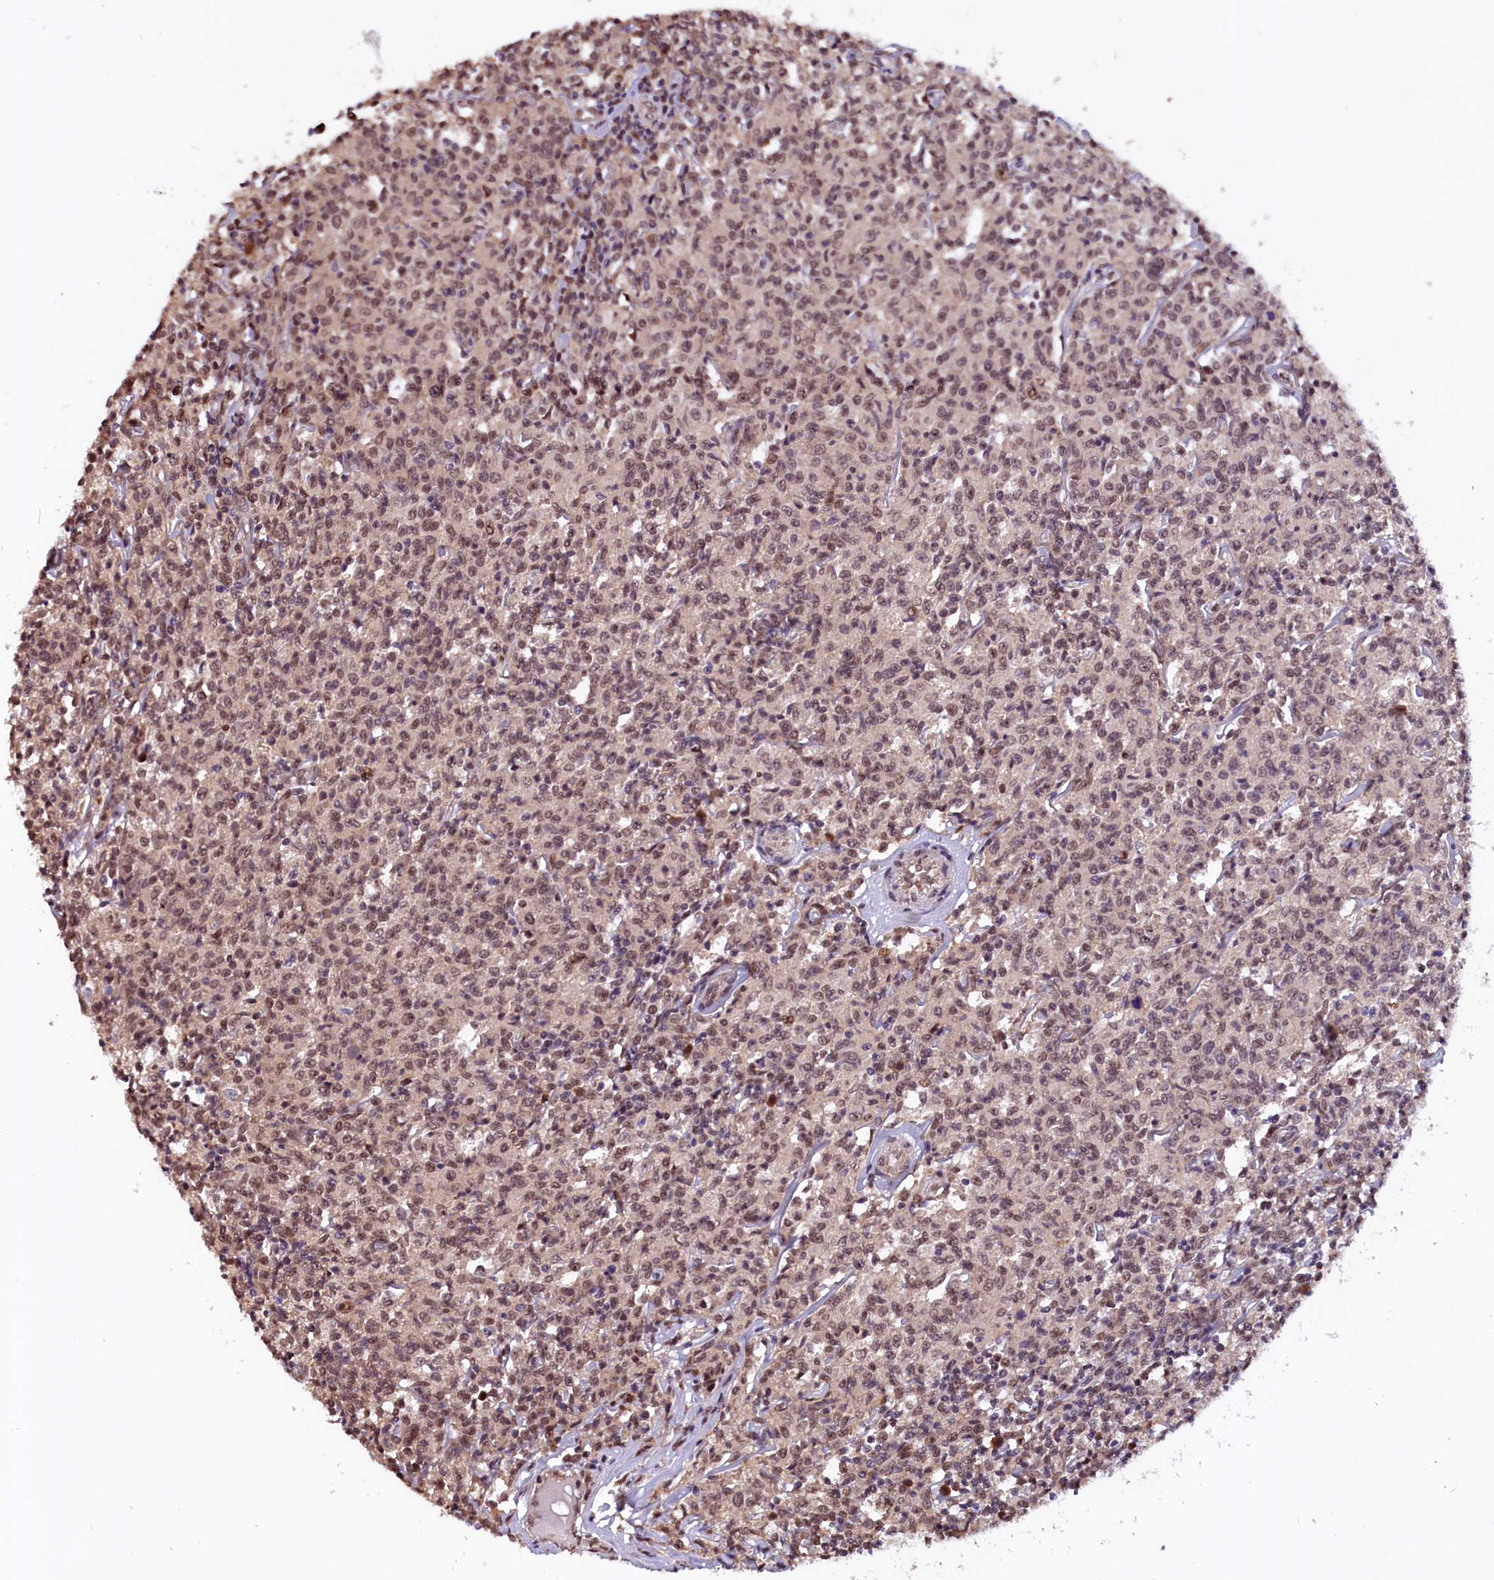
{"staining": {"intensity": "moderate", "quantity": ">75%", "location": "nuclear"}, "tissue": "lymphoma", "cell_type": "Tumor cells", "image_type": "cancer", "snomed": [{"axis": "morphology", "description": "Malignant lymphoma, non-Hodgkin's type, Low grade"}, {"axis": "topography", "description": "Small intestine"}], "caption": "Immunohistochemical staining of lymphoma displays medium levels of moderate nuclear protein expression in about >75% of tumor cells.", "gene": "RNMT", "patient": {"sex": "female", "age": 59}}